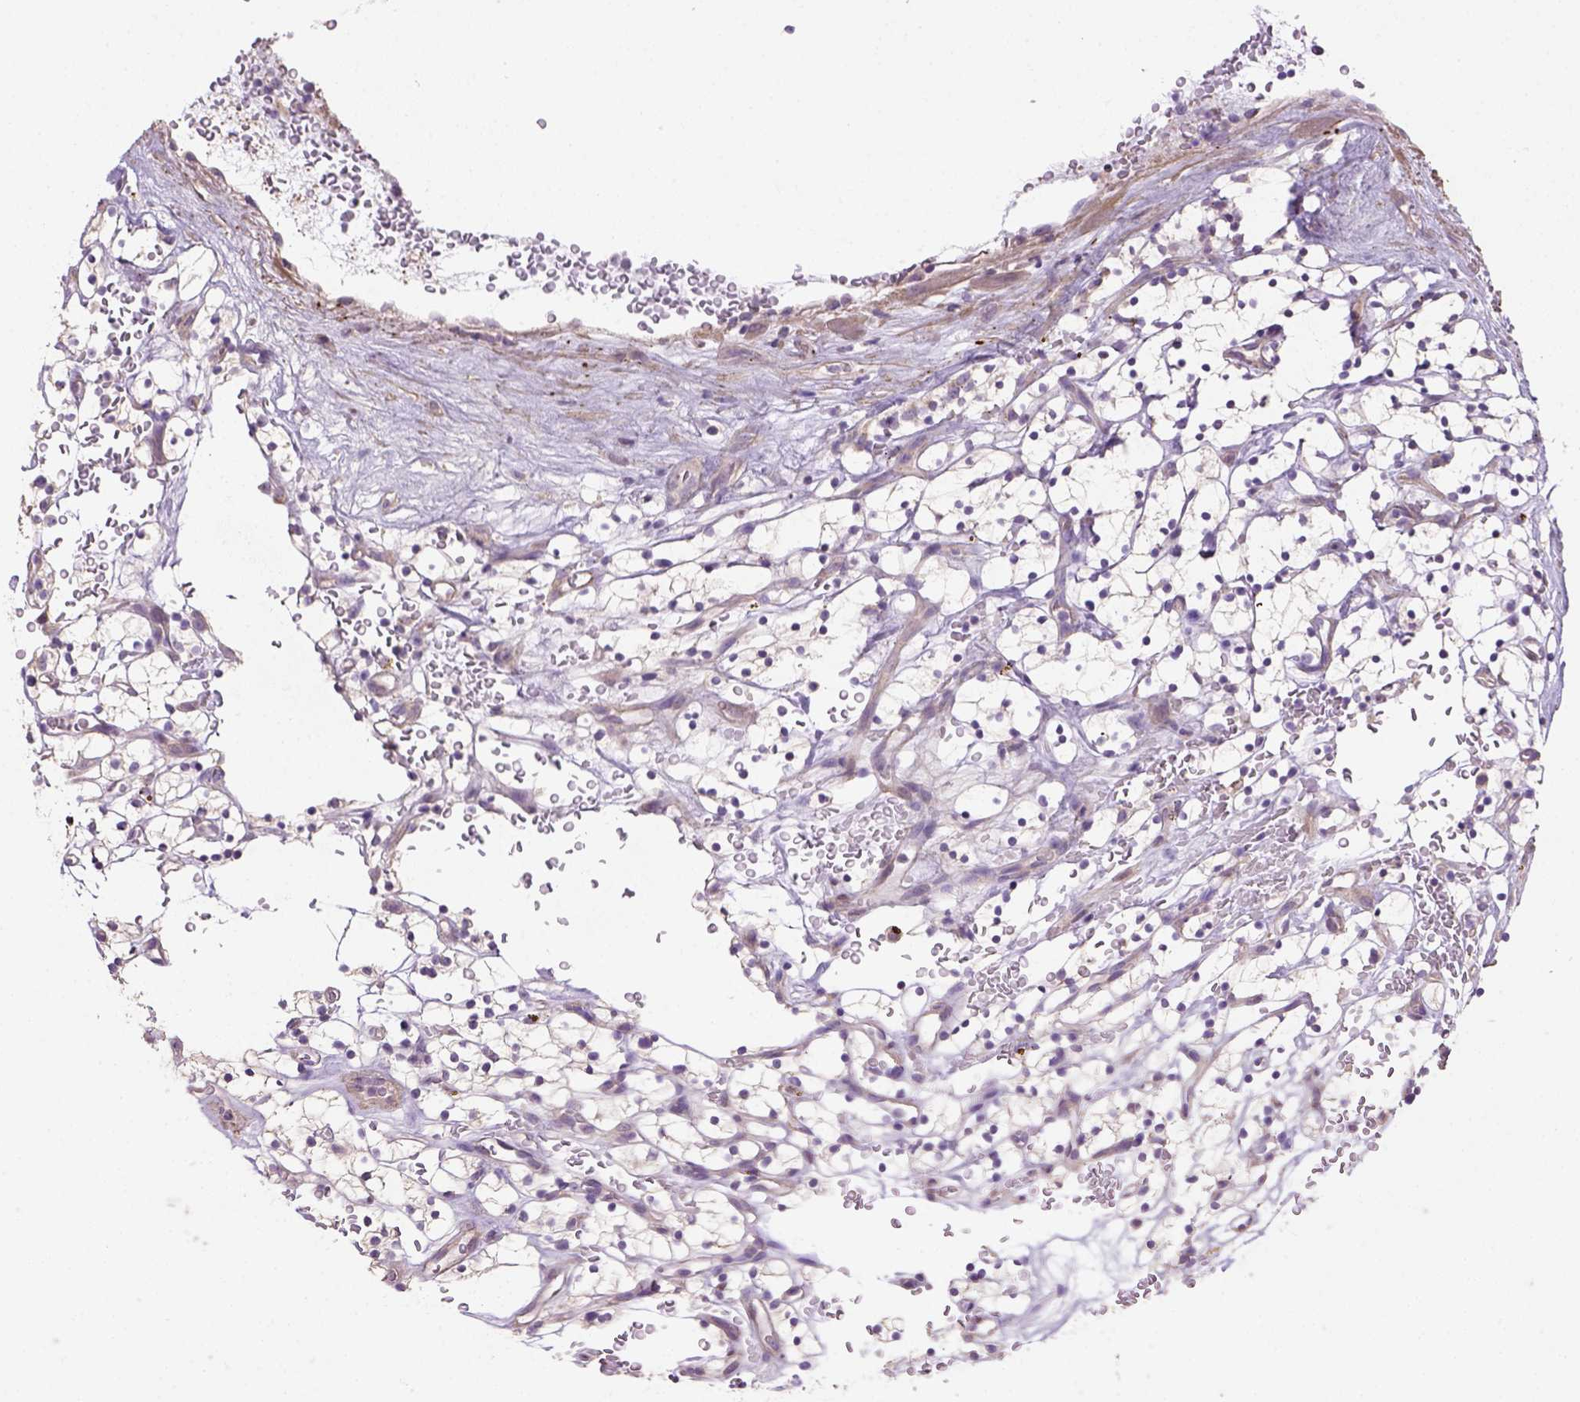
{"staining": {"intensity": "negative", "quantity": "none", "location": "none"}, "tissue": "renal cancer", "cell_type": "Tumor cells", "image_type": "cancer", "snomed": [{"axis": "morphology", "description": "Adenocarcinoma, NOS"}, {"axis": "topography", "description": "Kidney"}], "caption": "This is a histopathology image of IHC staining of renal adenocarcinoma, which shows no expression in tumor cells.", "gene": "HTRA1", "patient": {"sex": "female", "age": 64}}